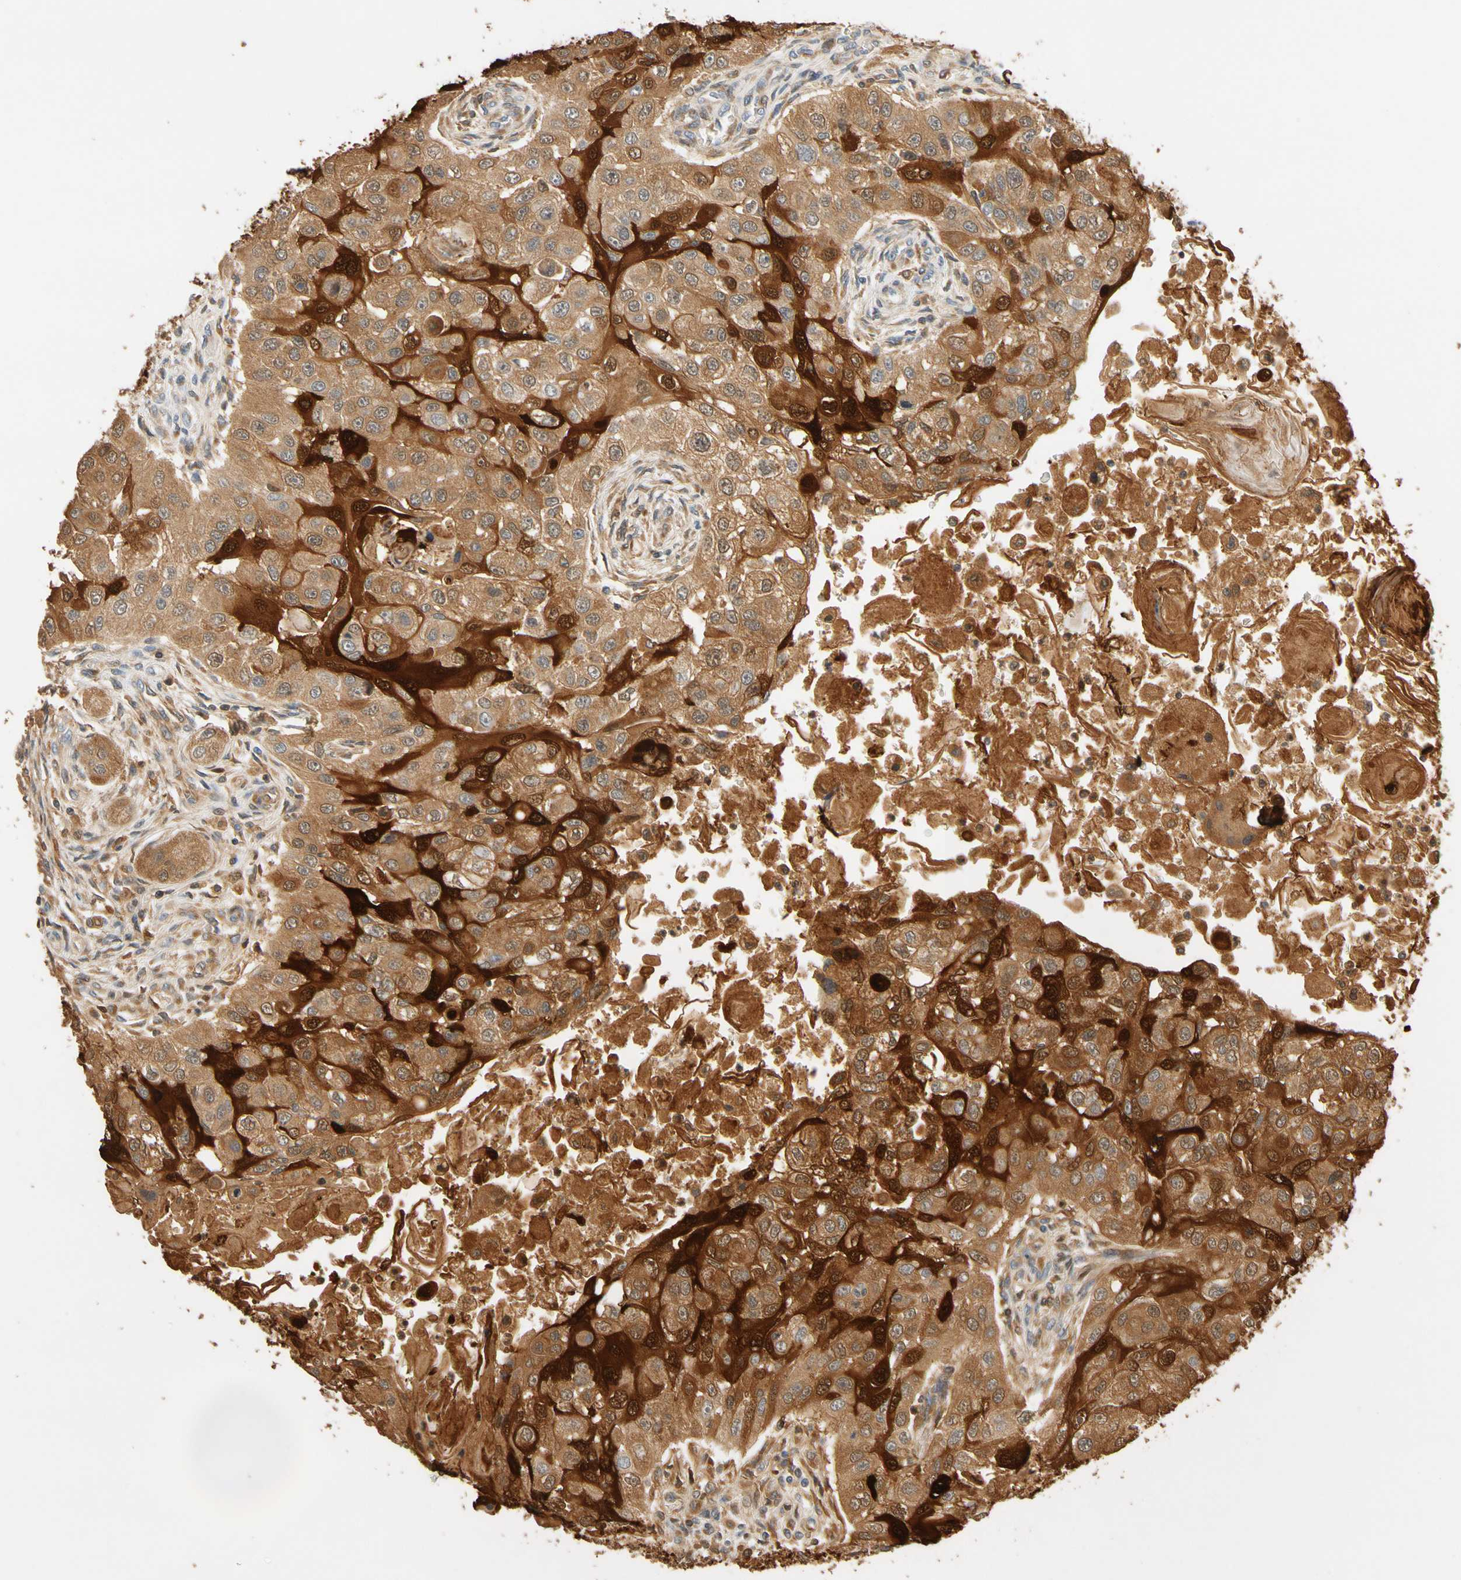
{"staining": {"intensity": "strong", "quantity": ">75%", "location": "cytoplasmic/membranous,nuclear"}, "tissue": "head and neck cancer", "cell_type": "Tumor cells", "image_type": "cancer", "snomed": [{"axis": "morphology", "description": "Normal tissue, NOS"}, {"axis": "morphology", "description": "Squamous cell carcinoma, NOS"}, {"axis": "topography", "description": "Skeletal muscle"}, {"axis": "topography", "description": "Head-Neck"}], "caption": "Human head and neck cancer stained with a protein marker reveals strong staining in tumor cells.", "gene": "GPSM2", "patient": {"sex": "male", "age": 51}}